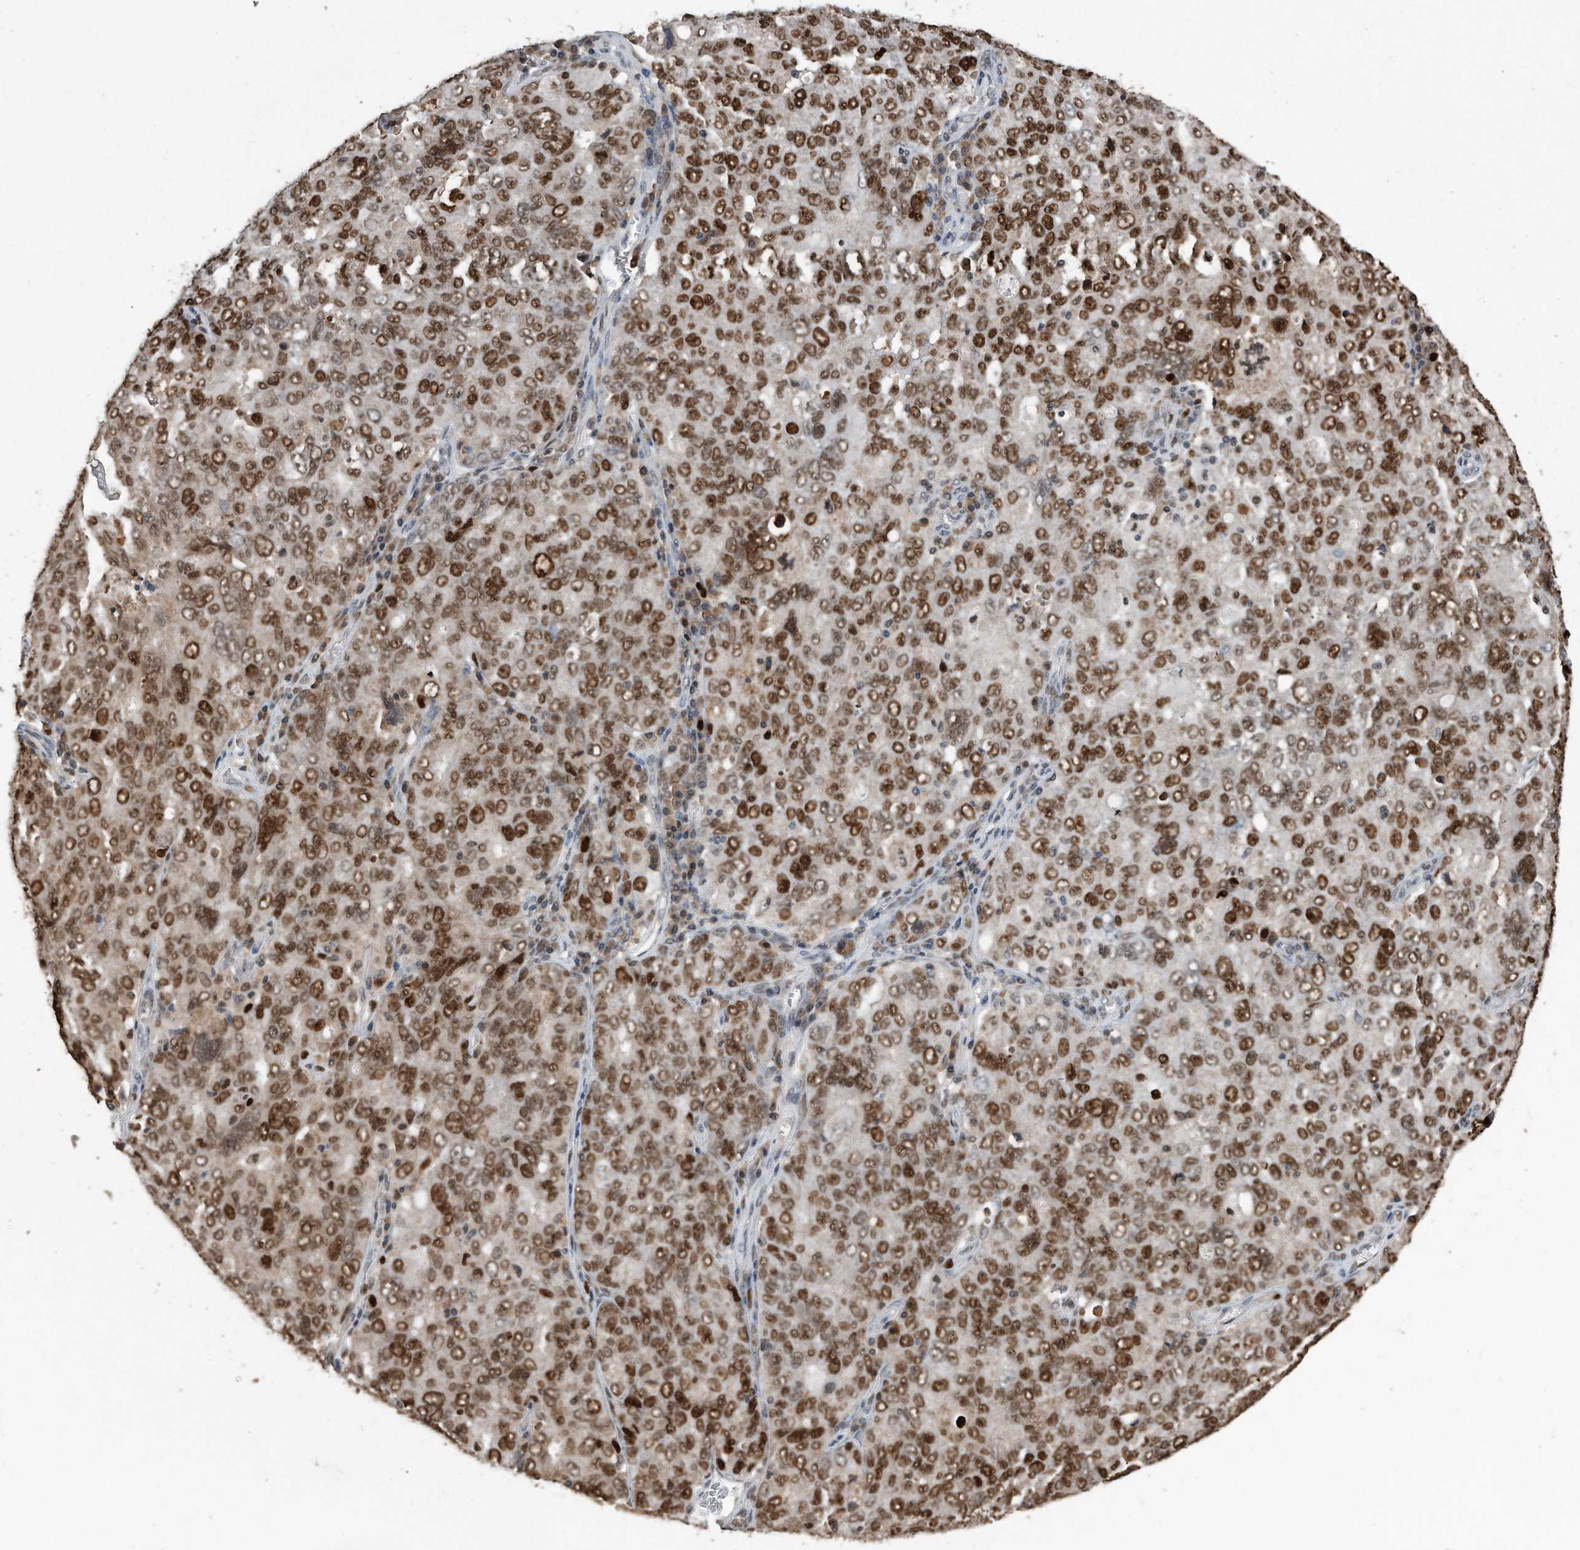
{"staining": {"intensity": "strong", "quantity": ">75%", "location": "nuclear"}, "tissue": "ovarian cancer", "cell_type": "Tumor cells", "image_type": "cancer", "snomed": [{"axis": "morphology", "description": "Carcinoma, endometroid"}, {"axis": "topography", "description": "Ovary"}], "caption": "Ovarian endometroid carcinoma stained with a protein marker reveals strong staining in tumor cells.", "gene": "PCNA", "patient": {"sex": "female", "age": 62}}